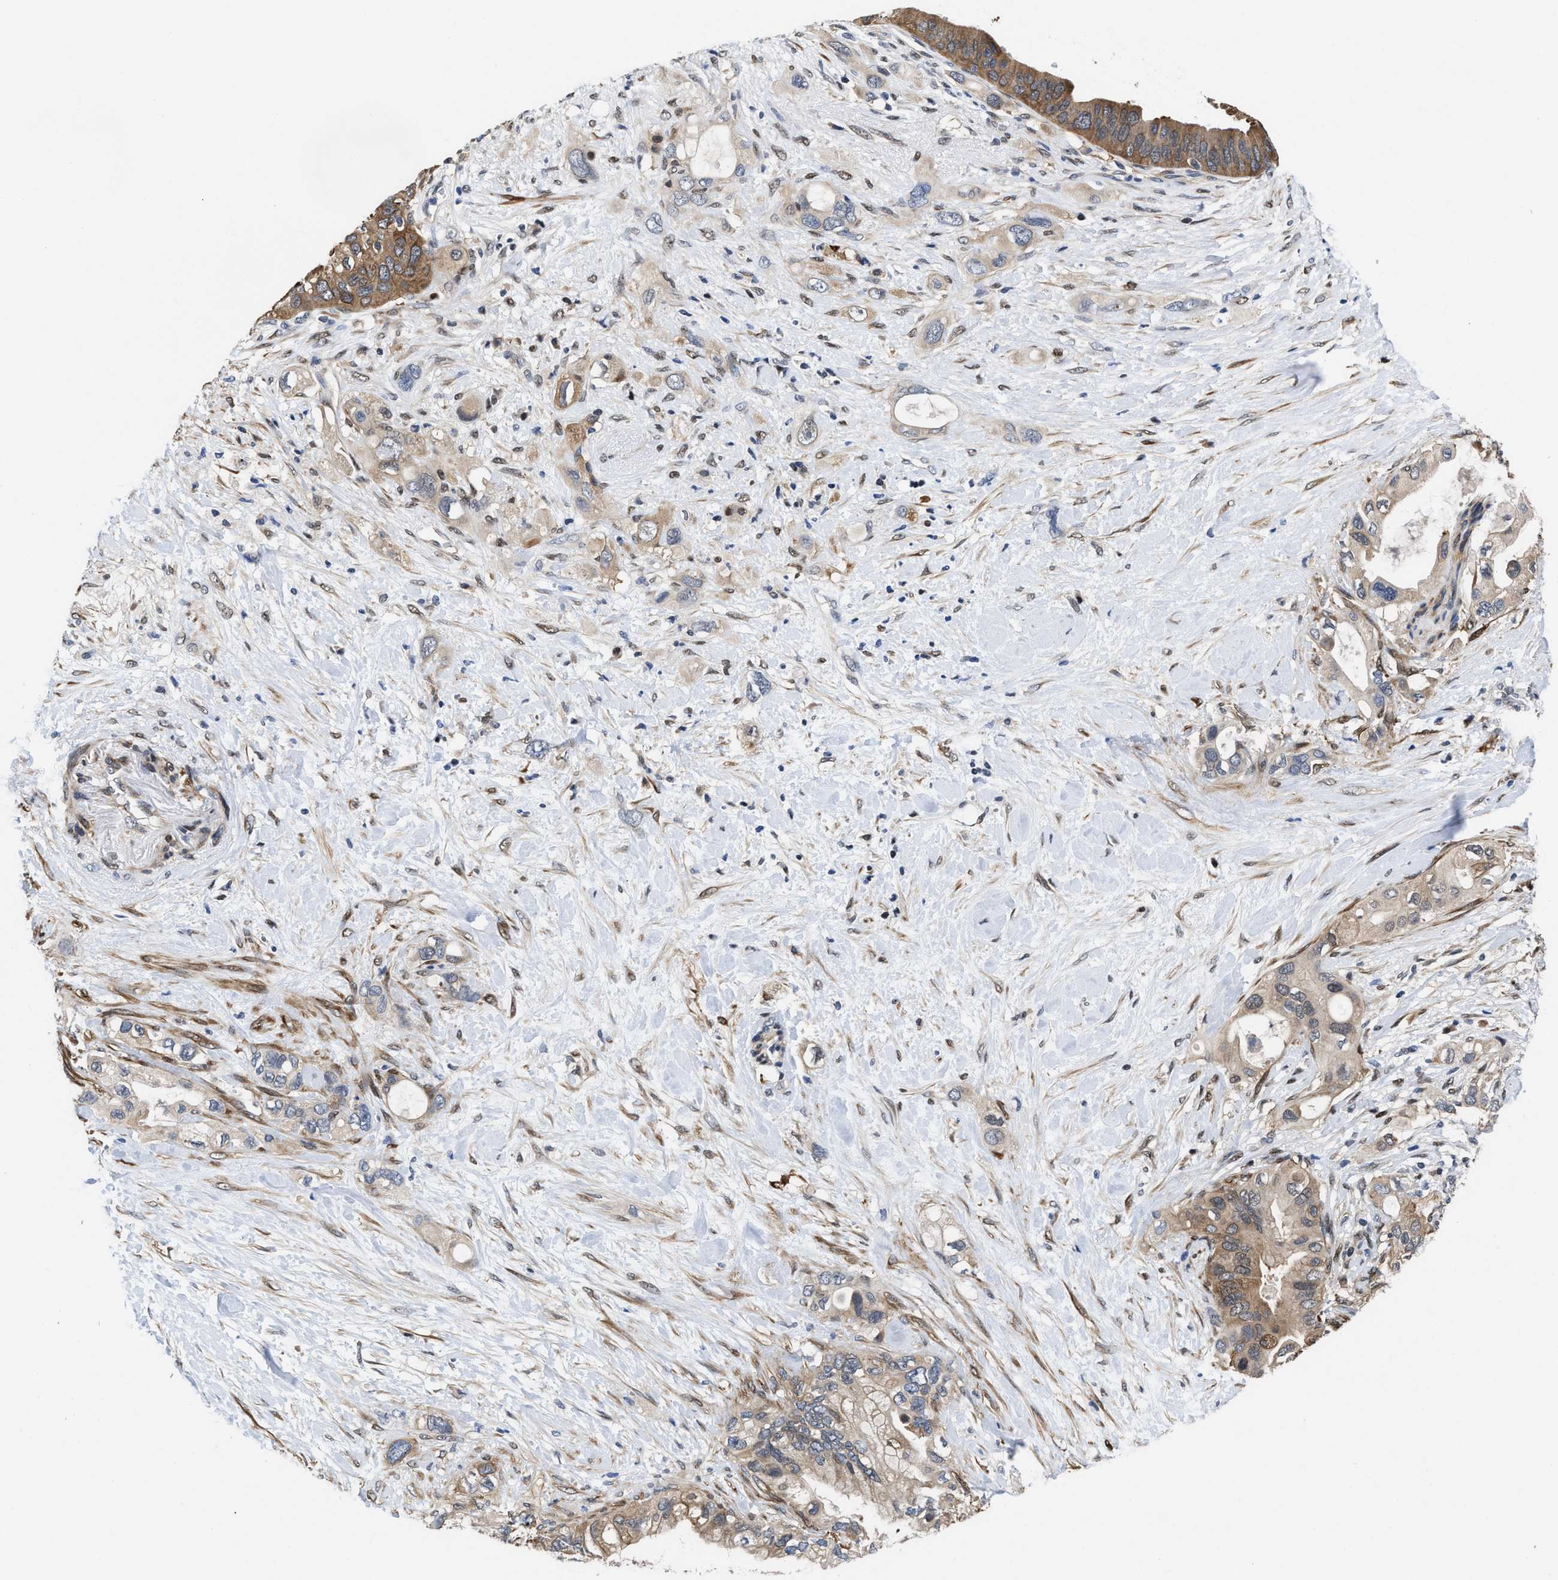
{"staining": {"intensity": "moderate", "quantity": ">75%", "location": "cytoplasmic/membranous"}, "tissue": "pancreatic cancer", "cell_type": "Tumor cells", "image_type": "cancer", "snomed": [{"axis": "morphology", "description": "Adenocarcinoma, NOS"}, {"axis": "topography", "description": "Pancreas"}], "caption": "Immunohistochemistry (IHC) (DAB) staining of pancreatic cancer shows moderate cytoplasmic/membranous protein staining in about >75% of tumor cells.", "gene": "KIF12", "patient": {"sex": "female", "age": 56}}